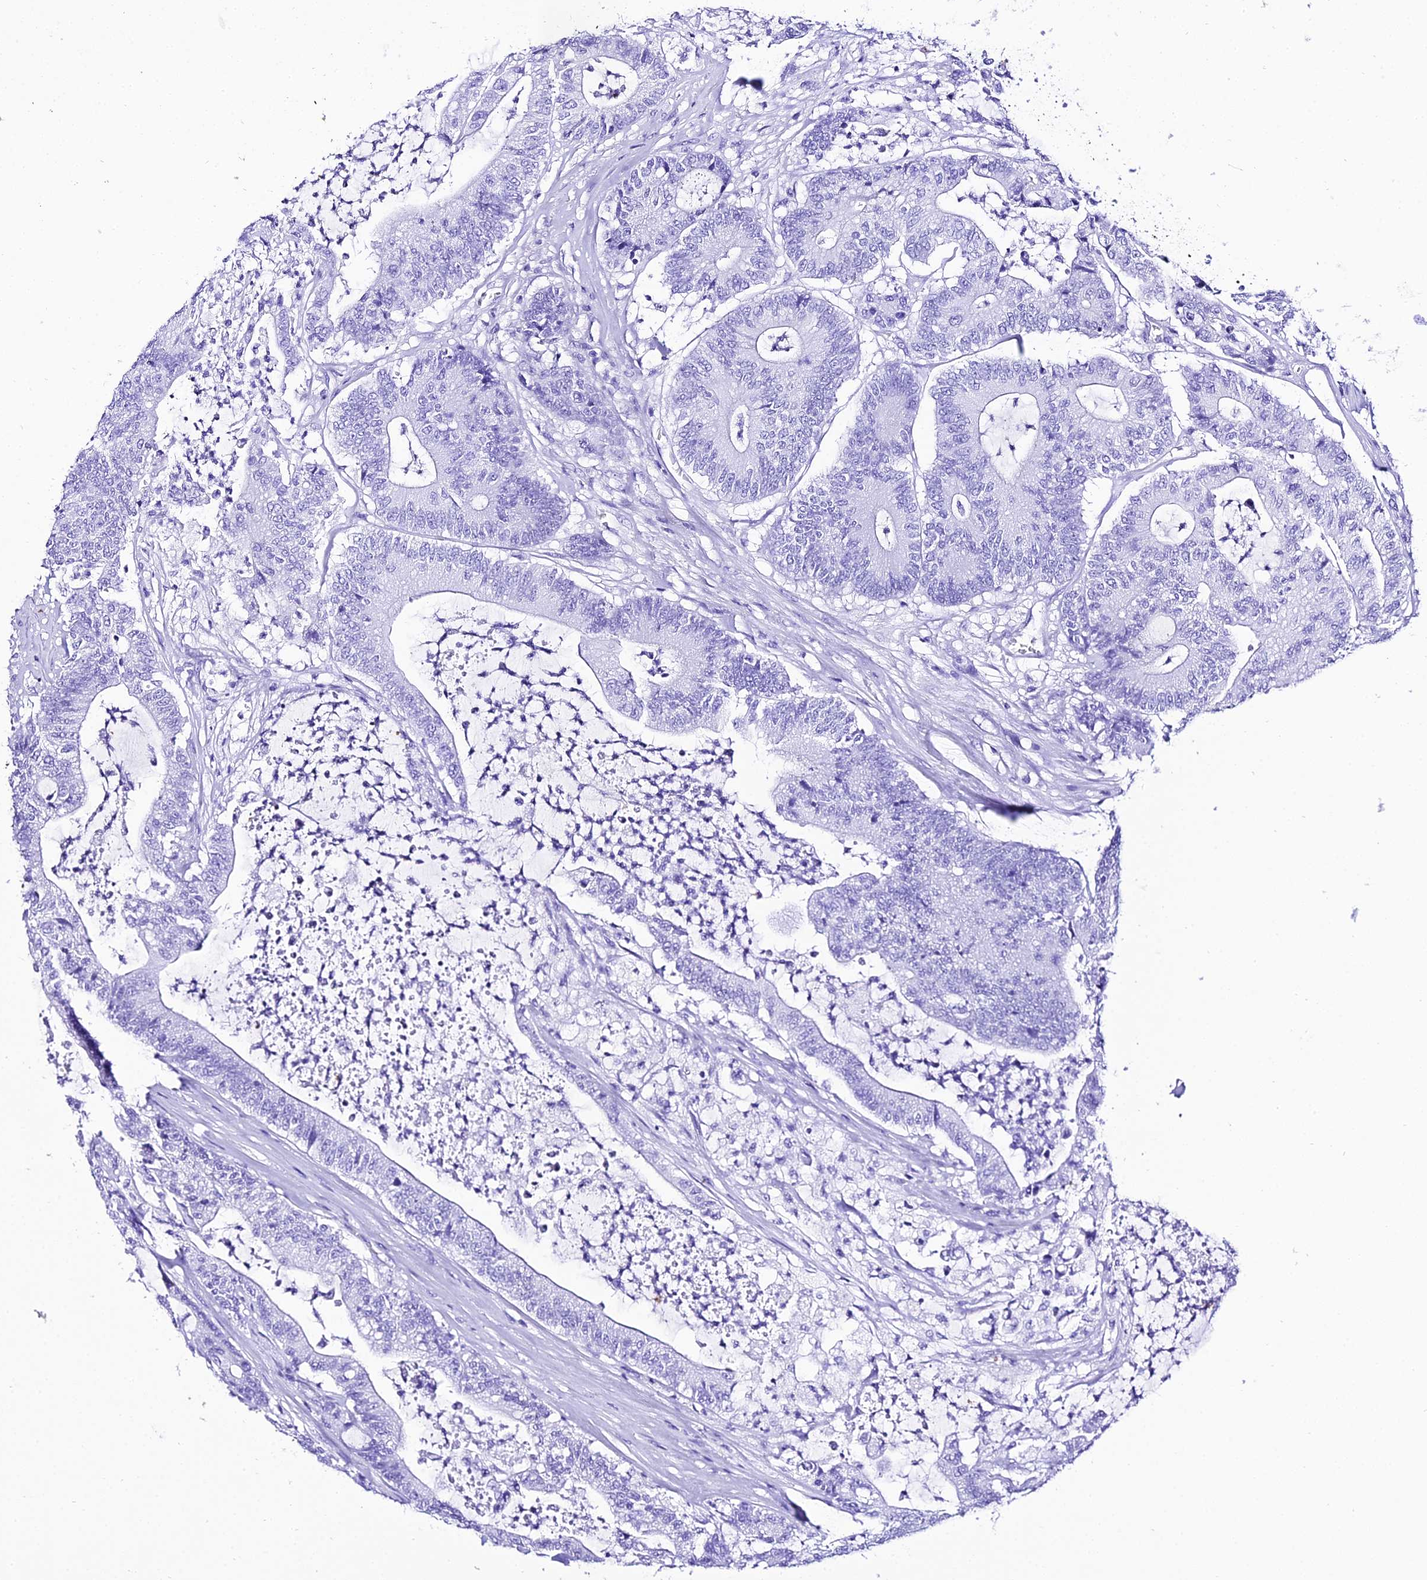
{"staining": {"intensity": "negative", "quantity": "none", "location": "none"}, "tissue": "colorectal cancer", "cell_type": "Tumor cells", "image_type": "cancer", "snomed": [{"axis": "morphology", "description": "Adenocarcinoma, NOS"}, {"axis": "topography", "description": "Colon"}], "caption": "IHC of colorectal adenocarcinoma exhibits no expression in tumor cells.", "gene": "TRMT44", "patient": {"sex": "female", "age": 84}}